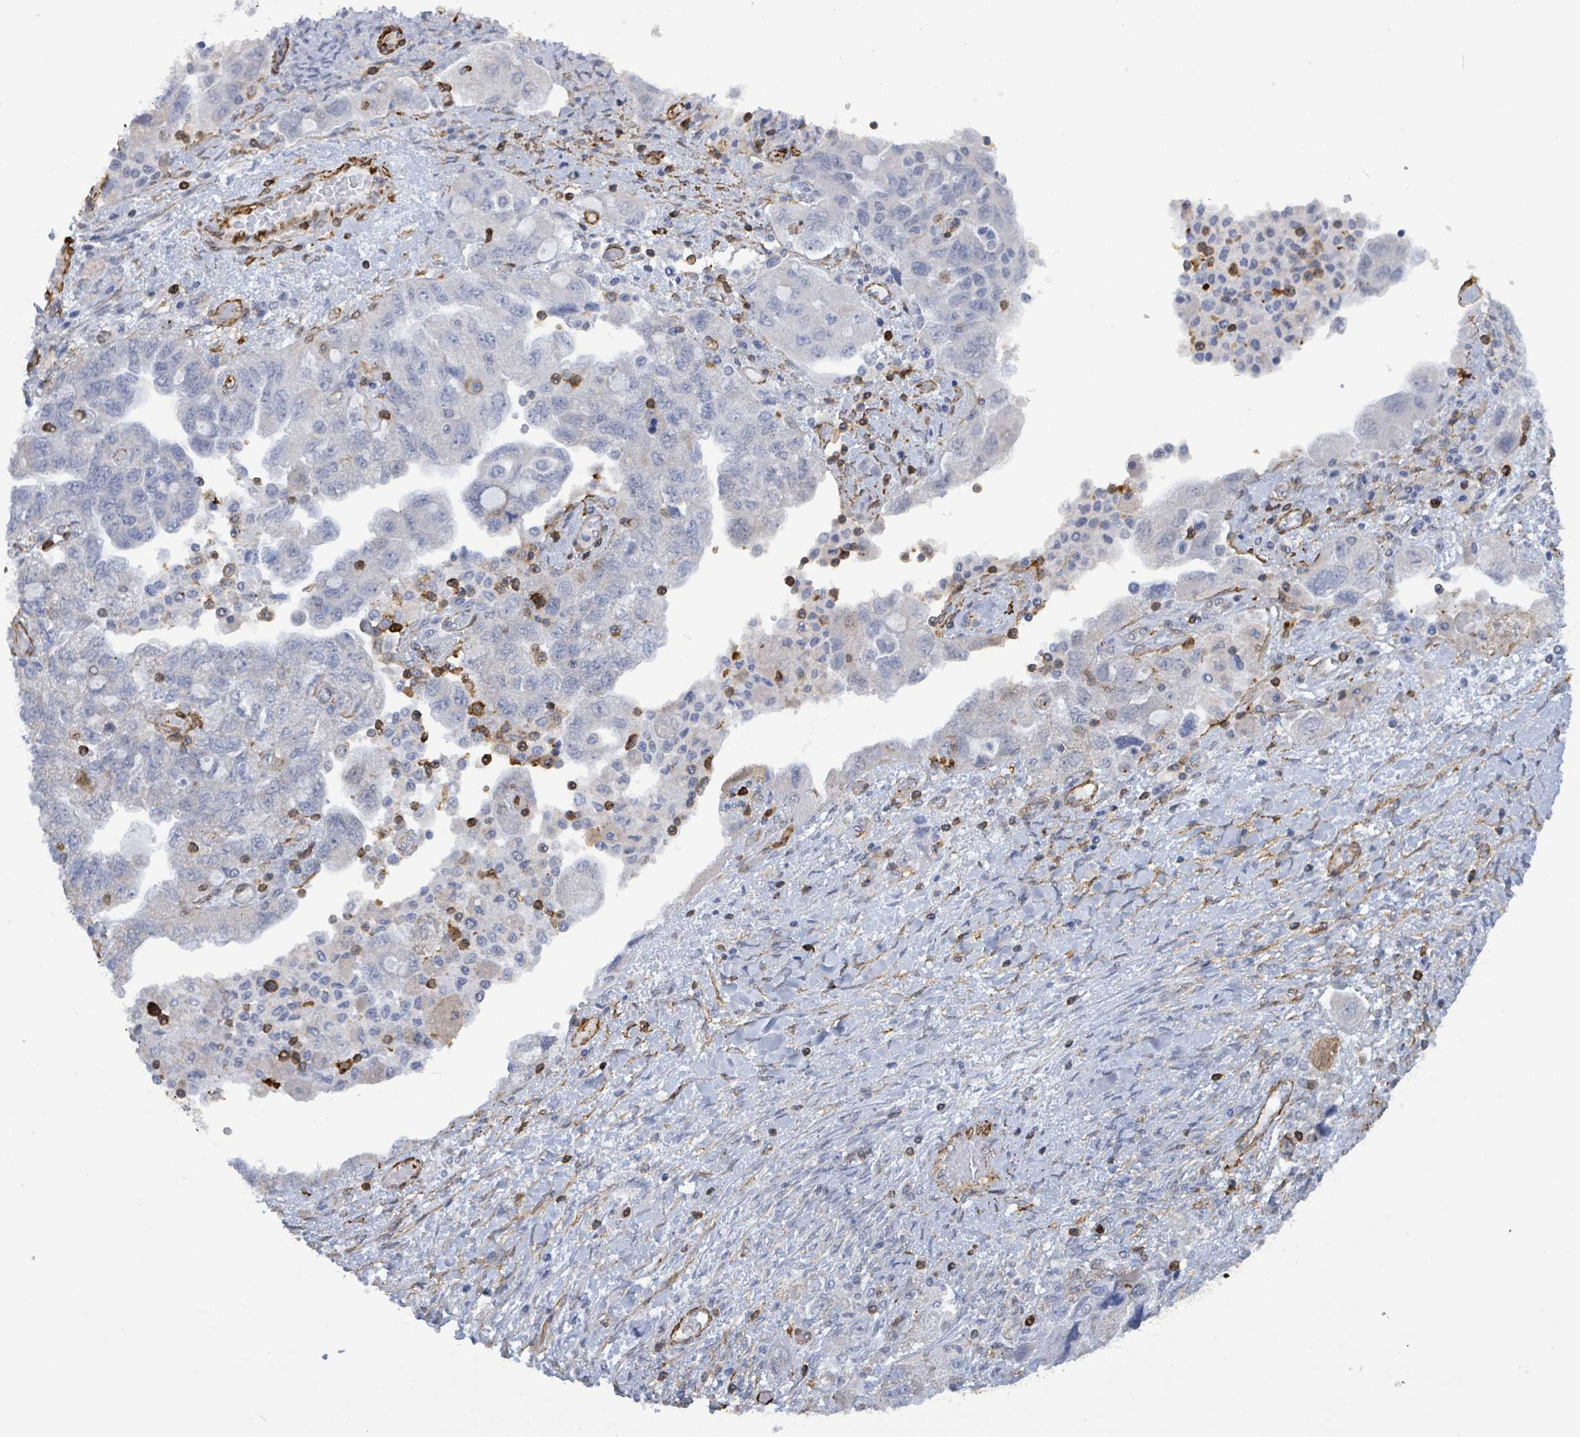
{"staining": {"intensity": "negative", "quantity": "none", "location": "none"}, "tissue": "ovarian cancer", "cell_type": "Tumor cells", "image_type": "cancer", "snomed": [{"axis": "morphology", "description": "Carcinoma, NOS"}, {"axis": "morphology", "description": "Cystadenocarcinoma, serous, NOS"}, {"axis": "topography", "description": "Ovary"}], "caption": "Protein analysis of ovarian cancer (serous cystadenocarcinoma) reveals no significant expression in tumor cells.", "gene": "PRKRIP1", "patient": {"sex": "female", "age": 69}}